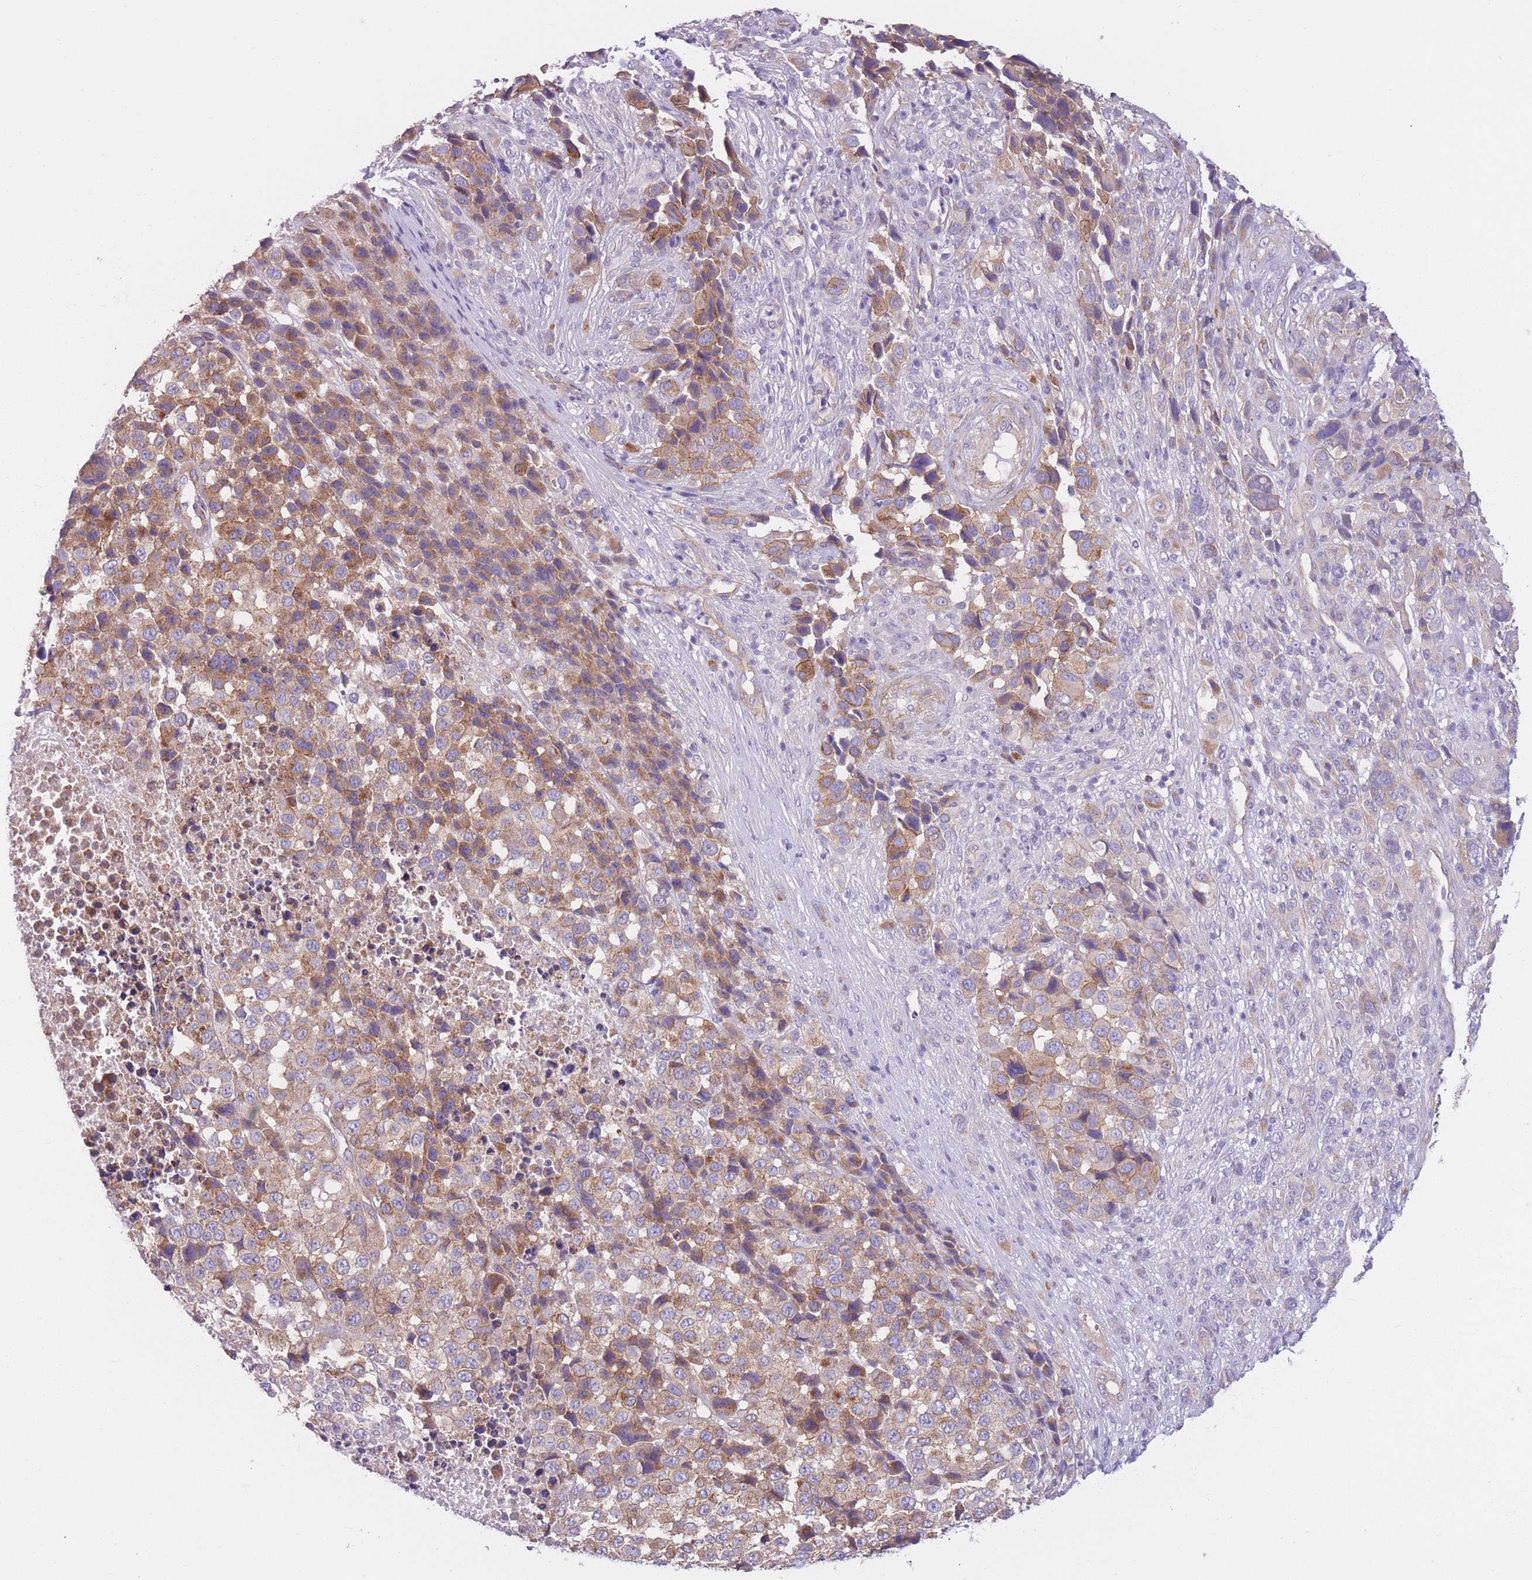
{"staining": {"intensity": "moderate", "quantity": "25%-75%", "location": "cytoplasmic/membranous"}, "tissue": "melanoma", "cell_type": "Tumor cells", "image_type": "cancer", "snomed": [{"axis": "morphology", "description": "Malignant melanoma, NOS"}, {"axis": "topography", "description": "Skin of trunk"}], "caption": "High-power microscopy captured an IHC image of malignant melanoma, revealing moderate cytoplasmic/membranous positivity in about 25%-75% of tumor cells.", "gene": "SERPINB3", "patient": {"sex": "male", "age": 71}}